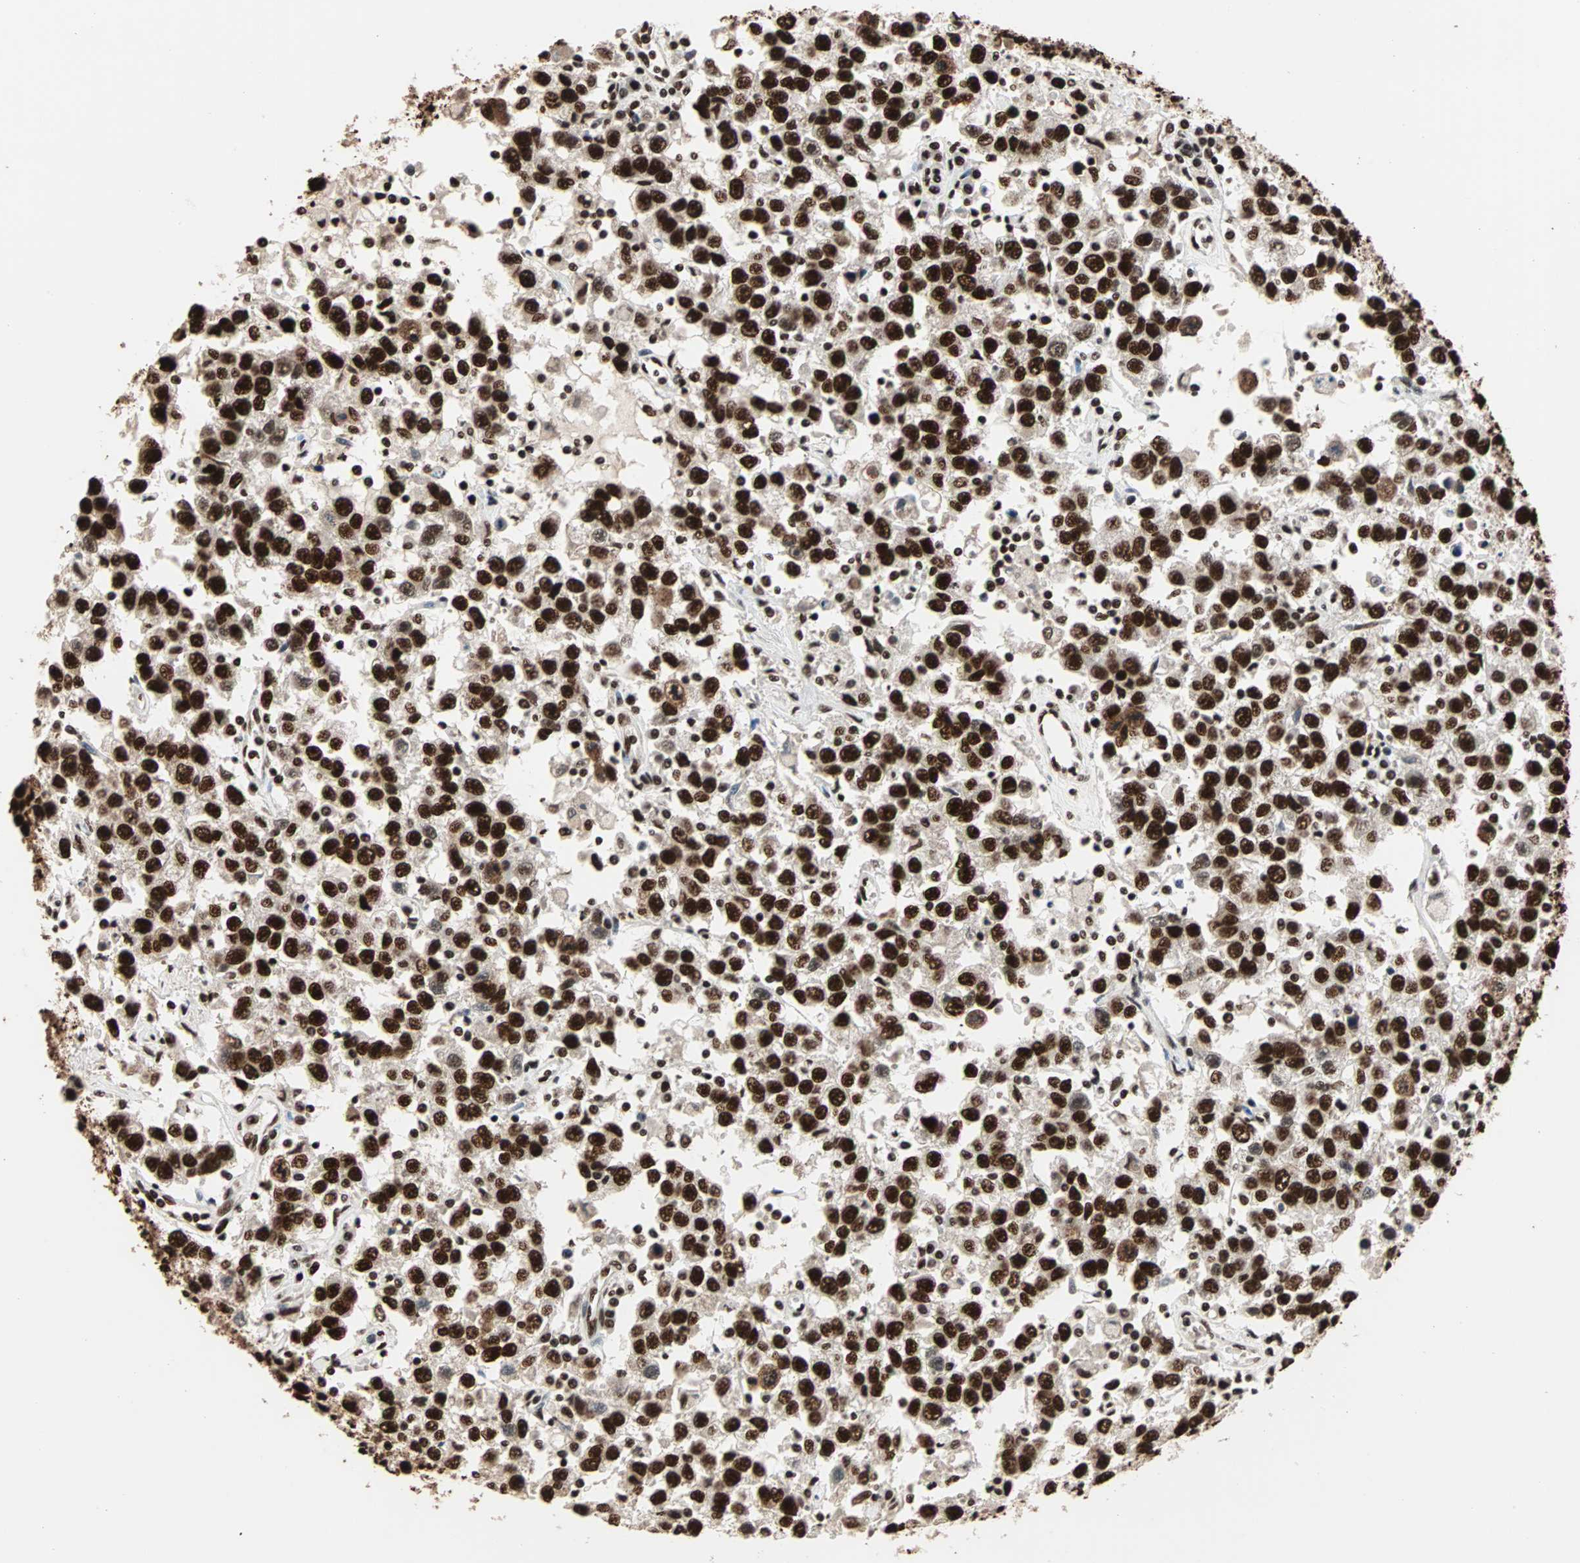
{"staining": {"intensity": "strong", "quantity": ">75%", "location": "nuclear"}, "tissue": "testis cancer", "cell_type": "Tumor cells", "image_type": "cancer", "snomed": [{"axis": "morphology", "description": "Seminoma, NOS"}, {"axis": "topography", "description": "Testis"}], "caption": "The immunohistochemical stain highlights strong nuclear expression in tumor cells of testis cancer (seminoma) tissue. Nuclei are stained in blue.", "gene": "ILF2", "patient": {"sex": "male", "age": 41}}